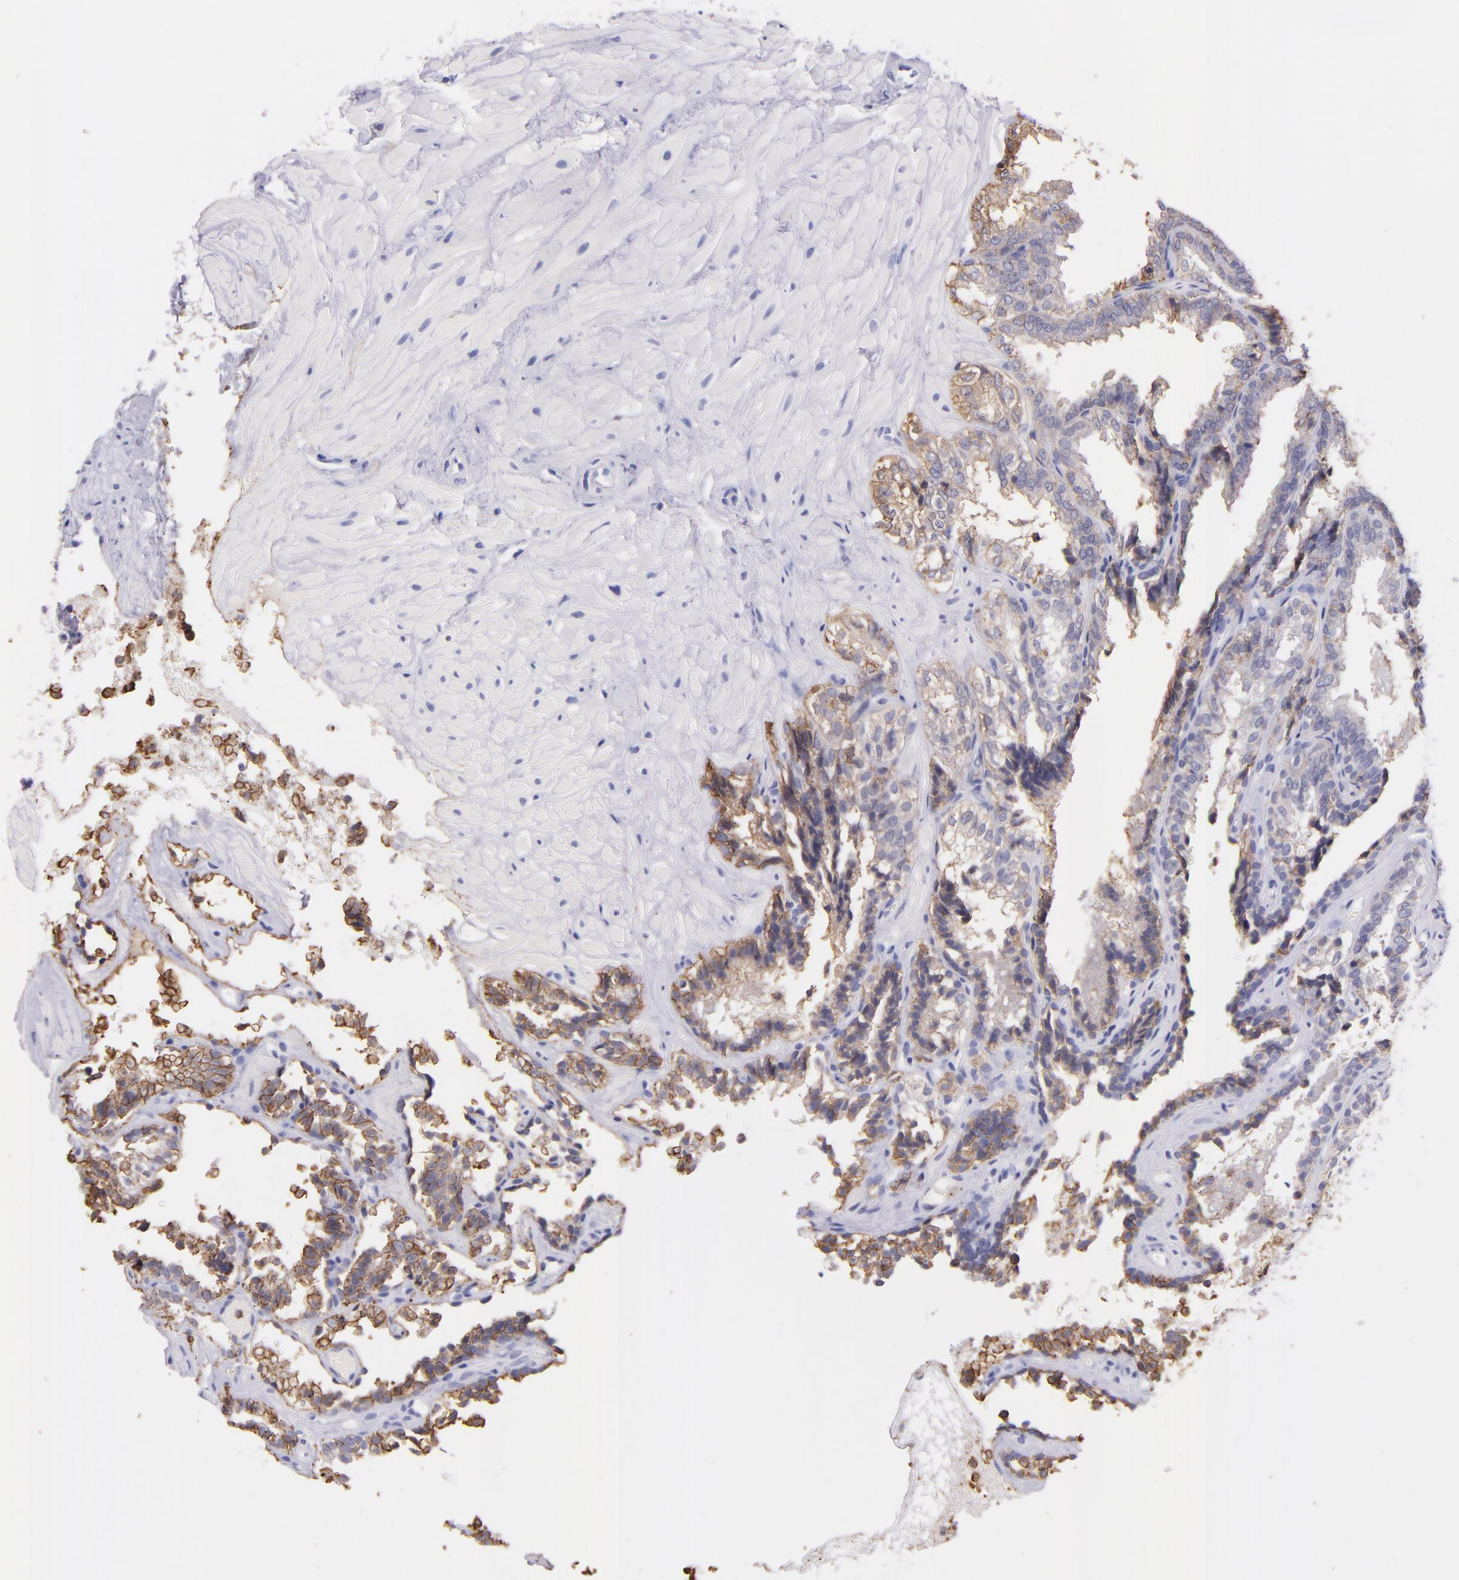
{"staining": {"intensity": "moderate", "quantity": ">75%", "location": "cytoplasmic/membranous"}, "tissue": "seminal vesicle", "cell_type": "Glandular cells", "image_type": "normal", "snomed": [{"axis": "morphology", "description": "Normal tissue, NOS"}, {"axis": "topography", "description": "Seminal veicle"}], "caption": "Immunohistochemistry (DAB (3,3'-diaminobenzidine)) staining of unremarkable seminal vesicle reveals moderate cytoplasmic/membranous protein expression in approximately >75% of glandular cells.", "gene": "SPN", "patient": {"sex": "male", "age": 26}}